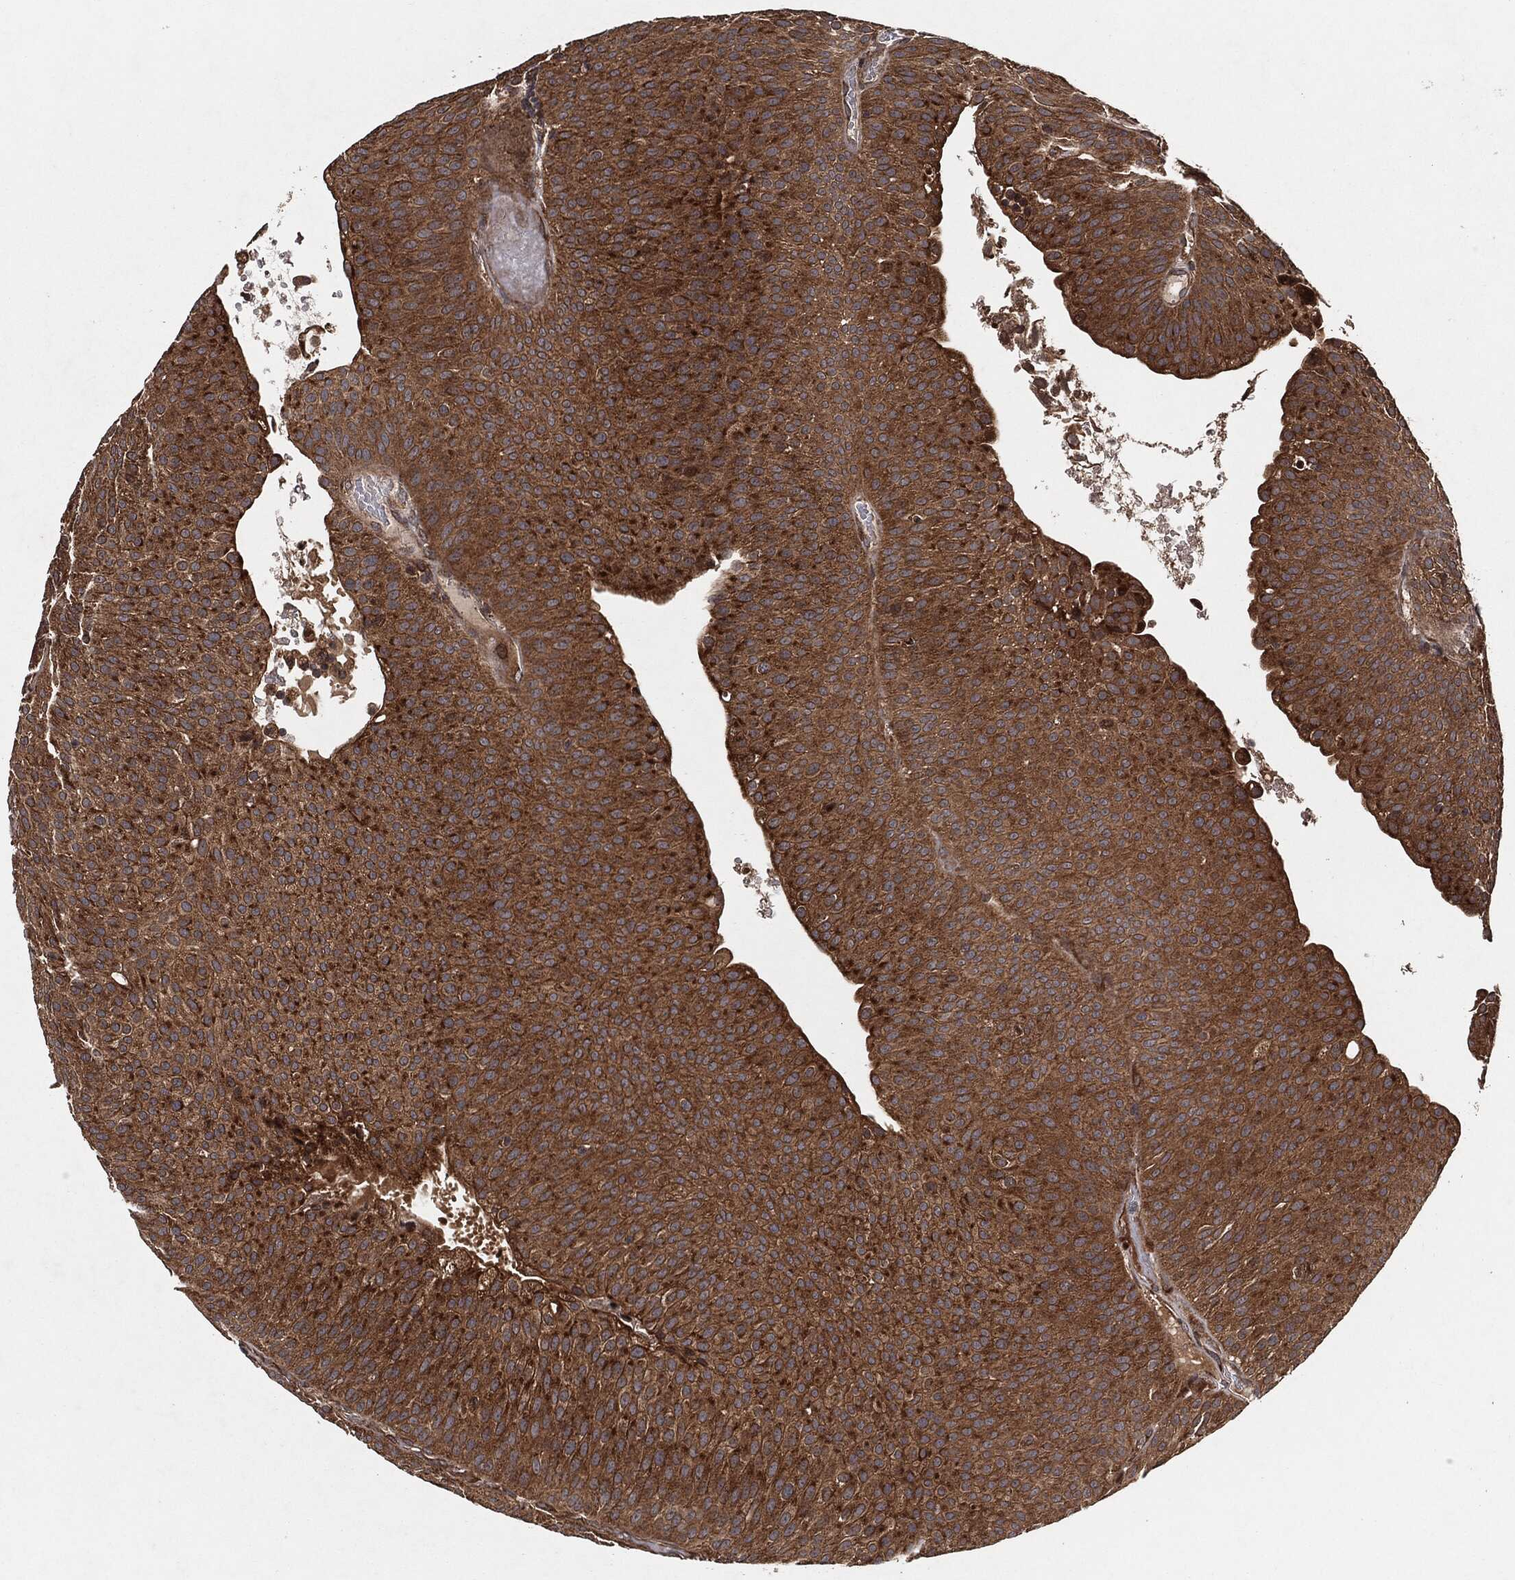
{"staining": {"intensity": "strong", "quantity": ">75%", "location": "cytoplasmic/membranous"}, "tissue": "urothelial cancer", "cell_type": "Tumor cells", "image_type": "cancer", "snomed": [{"axis": "morphology", "description": "Urothelial carcinoma, Low grade"}, {"axis": "topography", "description": "Urinary bladder"}], "caption": "Low-grade urothelial carcinoma stained for a protein demonstrates strong cytoplasmic/membranous positivity in tumor cells.", "gene": "BCAR1", "patient": {"sex": "male", "age": 65}}